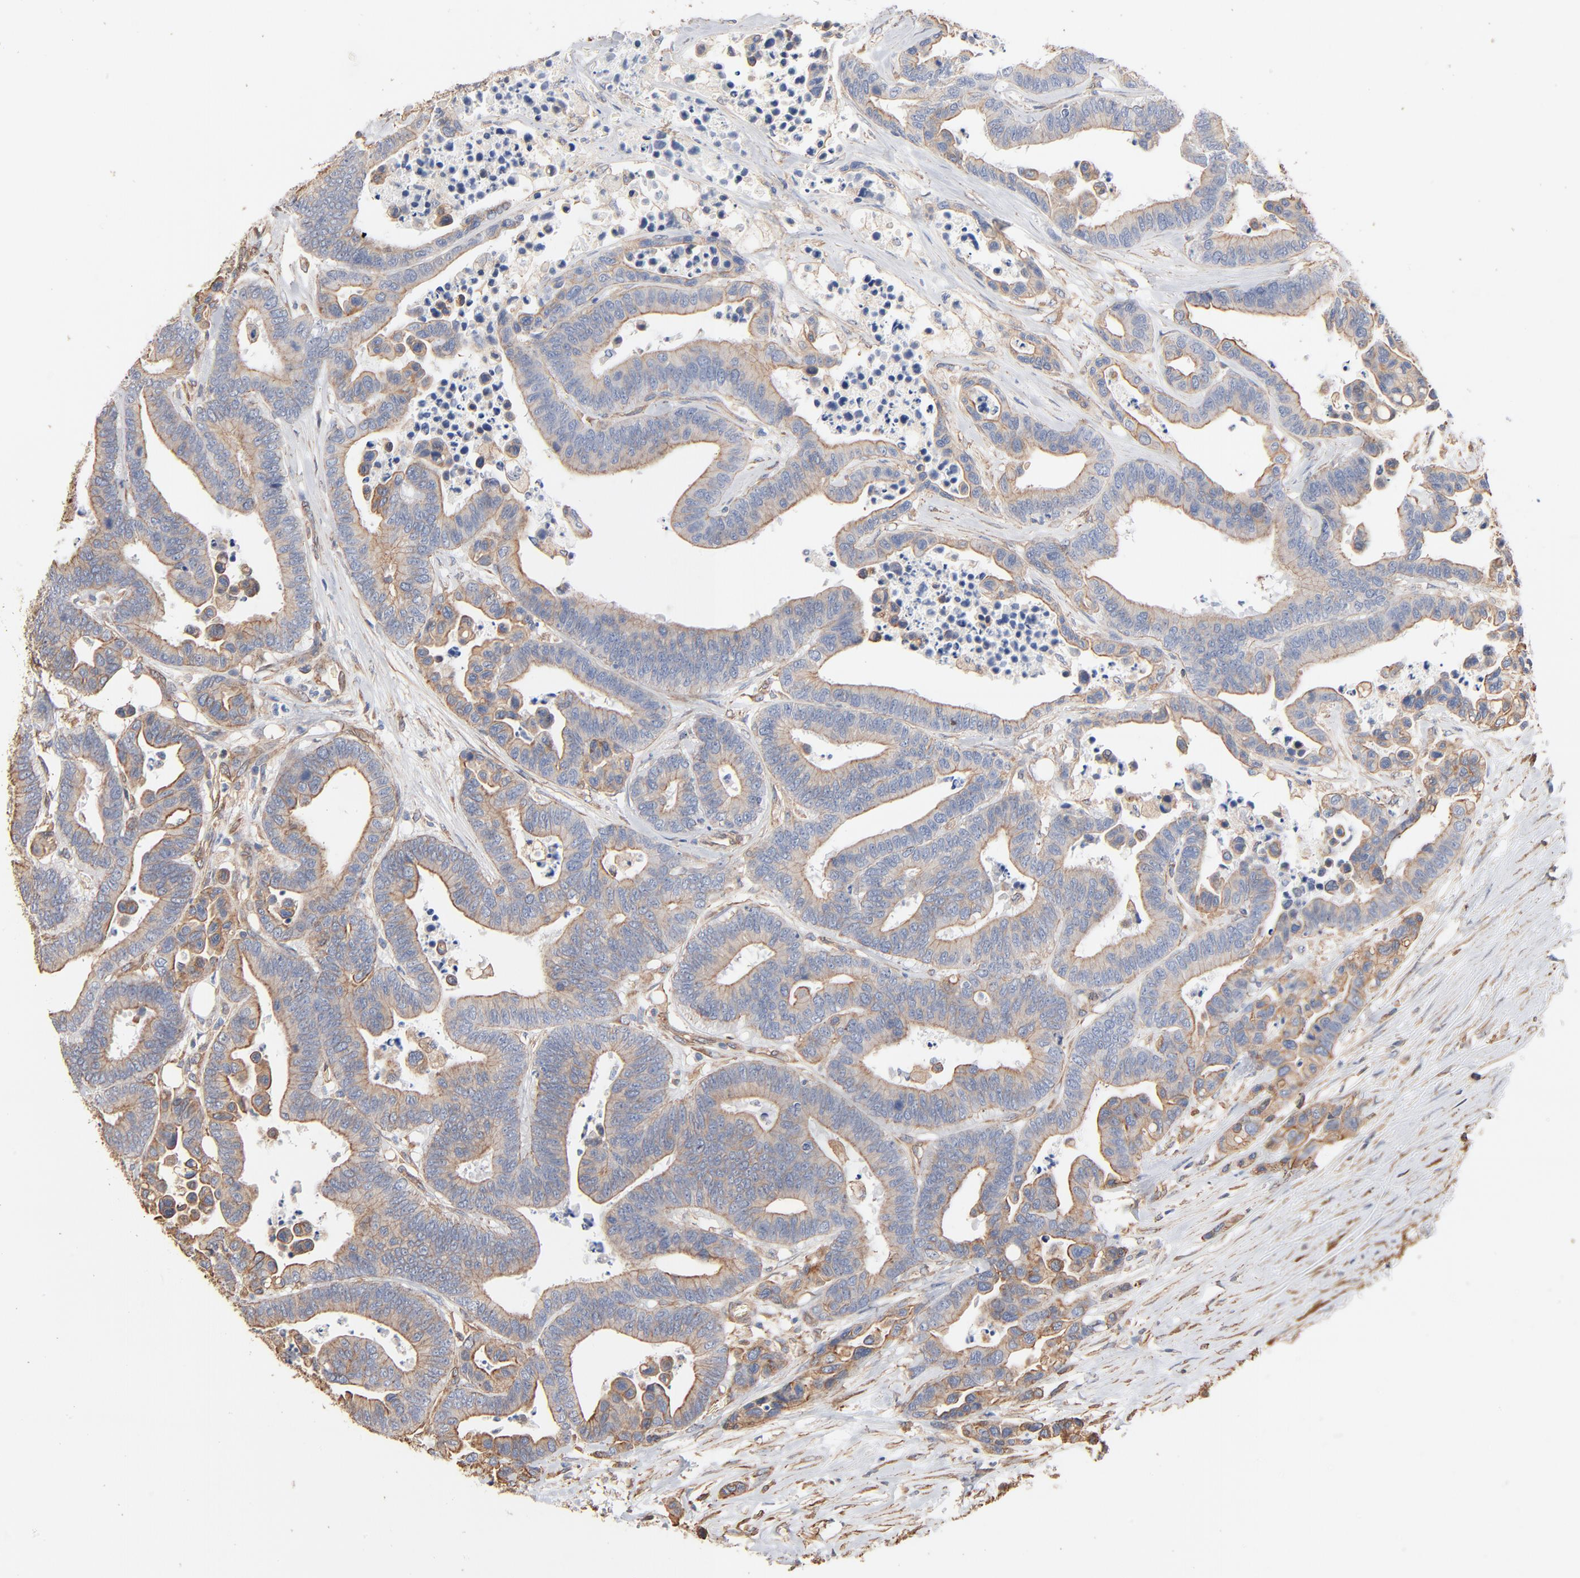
{"staining": {"intensity": "weak", "quantity": ">75%", "location": "cytoplasmic/membranous"}, "tissue": "colorectal cancer", "cell_type": "Tumor cells", "image_type": "cancer", "snomed": [{"axis": "morphology", "description": "Adenocarcinoma, NOS"}, {"axis": "topography", "description": "Colon"}], "caption": "Approximately >75% of tumor cells in human adenocarcinoma (colorectal) exhibit weak cytoplasmic/membranous protein staining as visualized by brown immunohistochemical staining.", "gene": "ABCD4", "patient": {"sex": "male", "age": 82}}